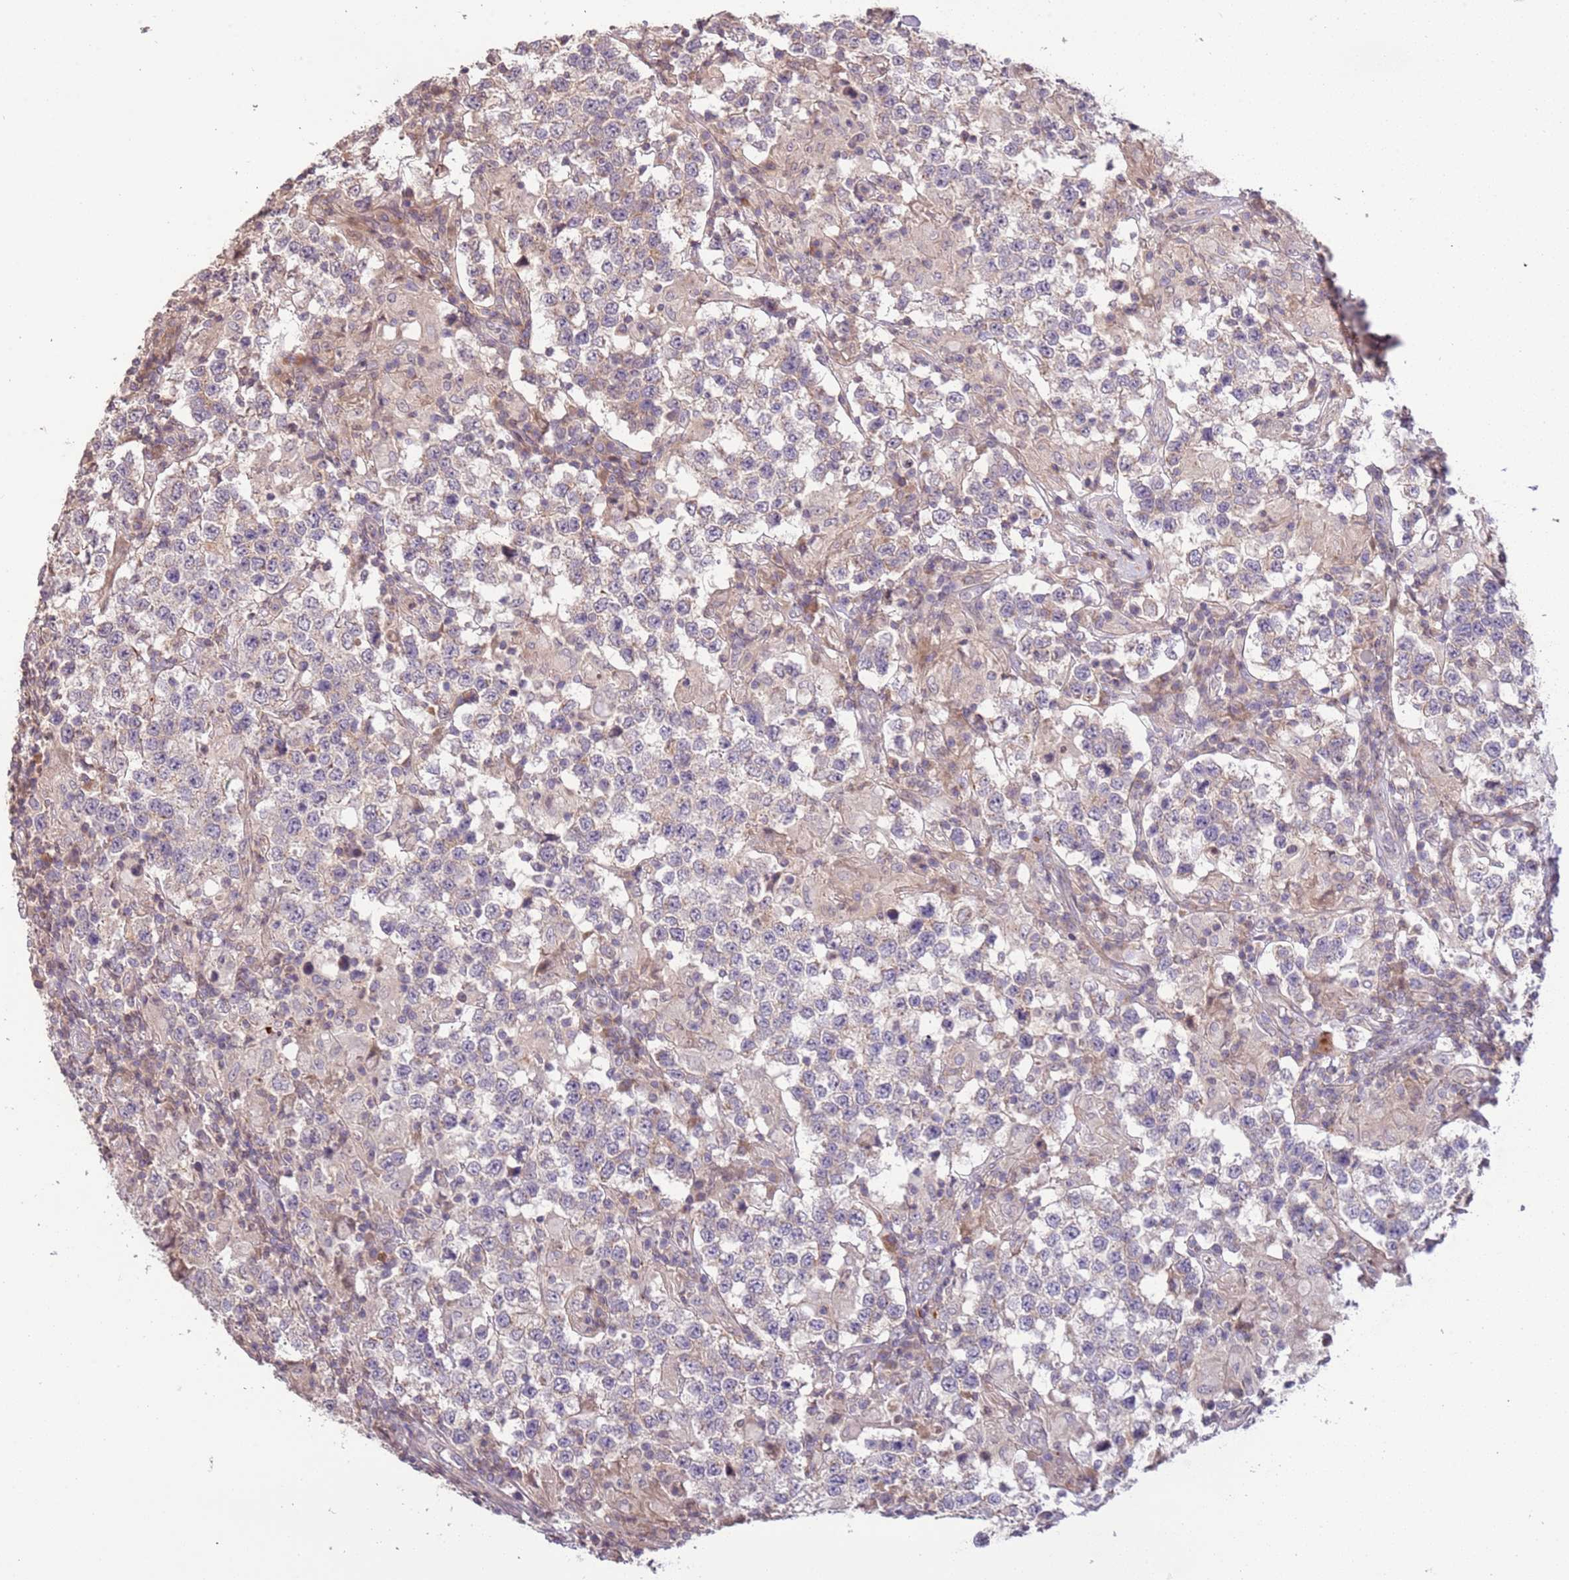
{"staining": {"intensity": "weak", "quantity": "<25%", "location": "cytoplasmic/membranous"}, "tissue": "testis cancer", "cell_type": "Tumor cells", "image_type": "cancer", "snomed": [{"axis": "morphology", "description": "Seminoma, NOS"}, {"axis": "morphology", "description": "Carcinoma, Embryonal, NOS"}, {"axis": "topography", "description": "Testis"}], "caption": "Immunohistochemistry (IHC) of human seminoma (testis) displays no expression in tumor cells.", "gene": "SLC16A4", "patient": {"sex": "male", "age": 41}}